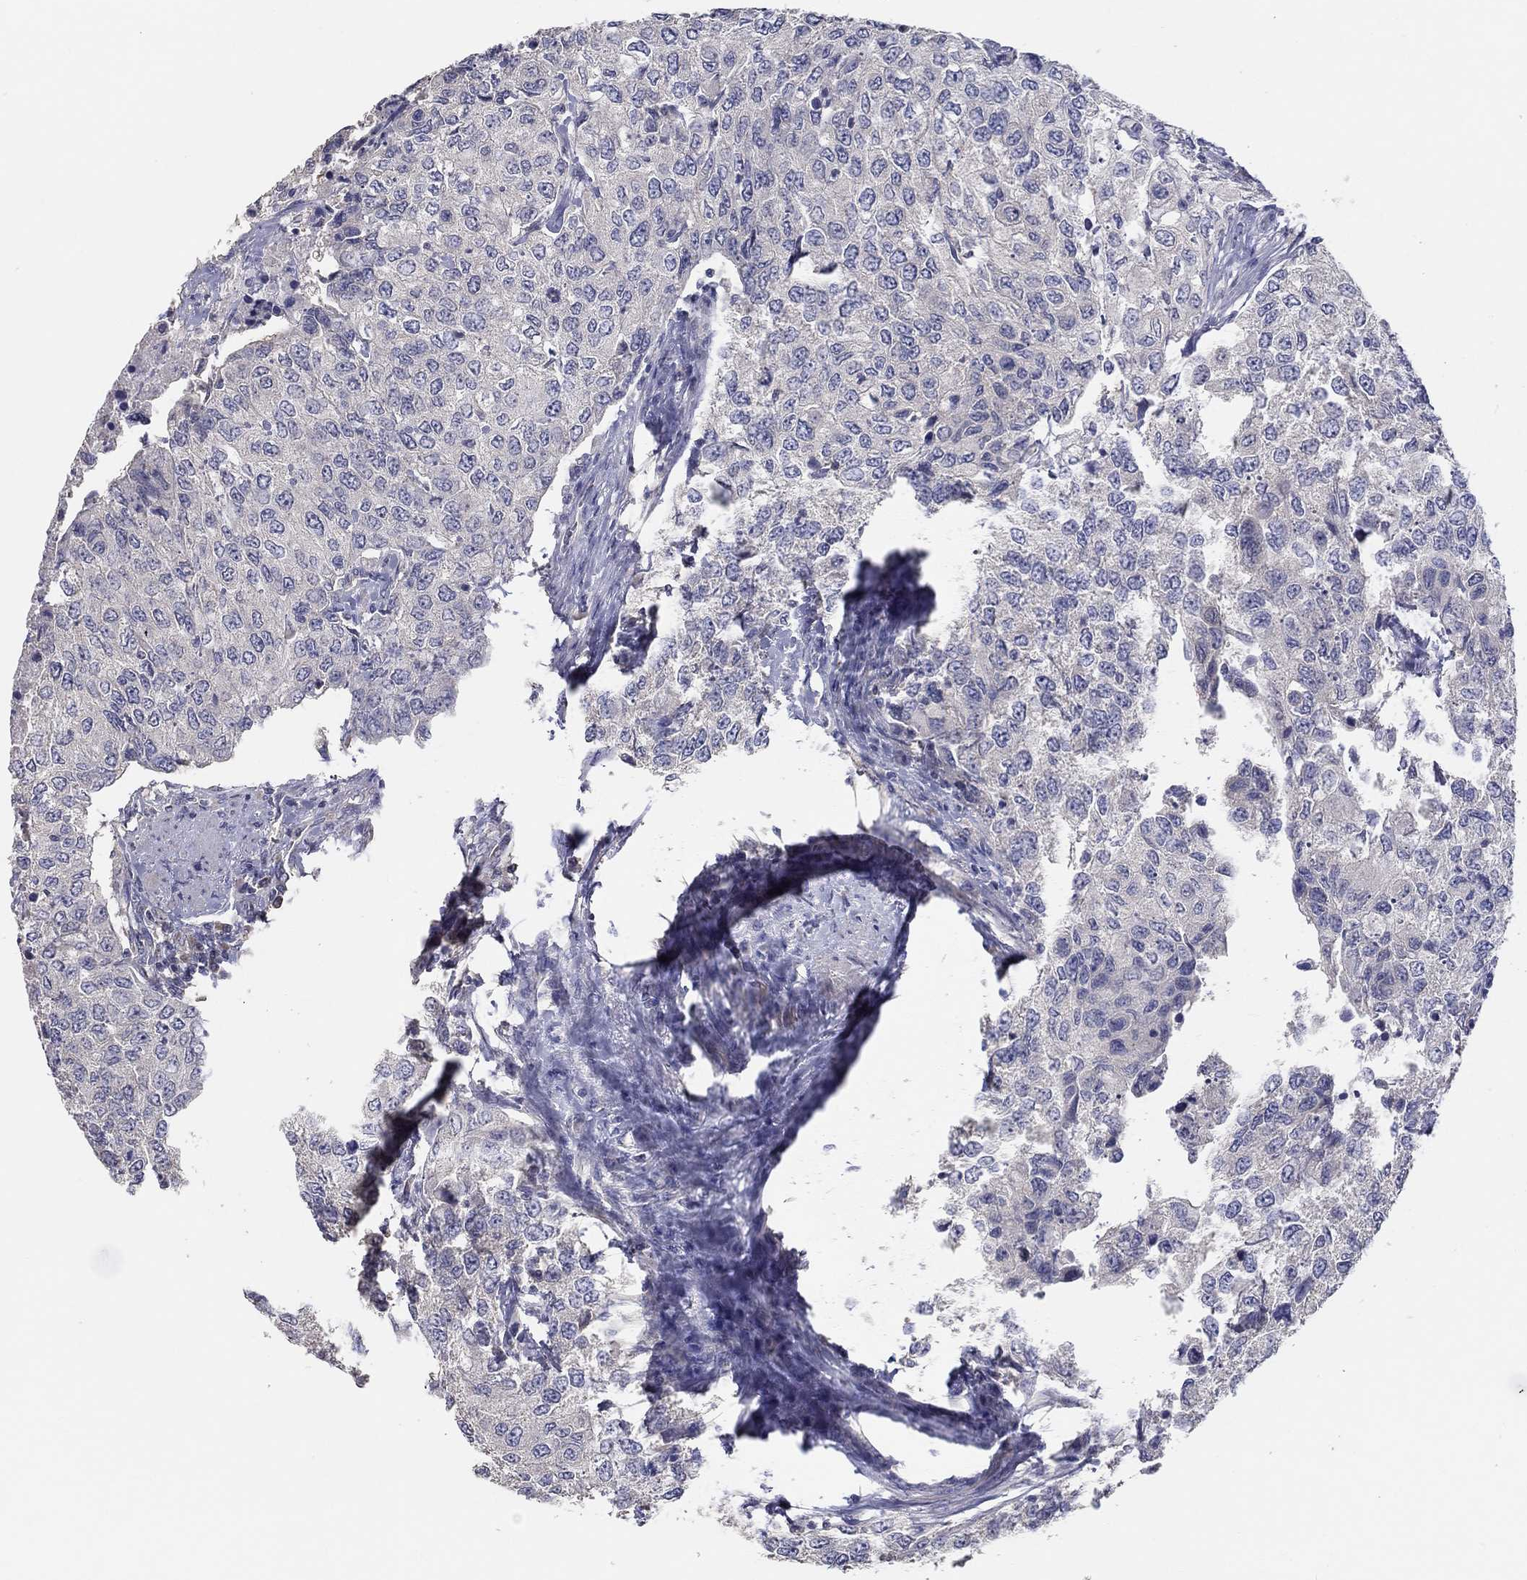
{"staining": {"intensity": "negative", "quantity": "none", "location": "none"}, "tissue": "urothelial cancer", "cell_type": "Tumor cells", "image_type": "cancer", "snomed": [{"axis": "morphology", "description": "Urothelial carcinoma, High grade"}, {"axis": "topography", "description": "Urinary bladder"}], "caption": "Tumor cells are negative for protein expression in human urothelial cancer.", "gene": "DOCK3", "patient": {"sex": "female", "age": 78}}